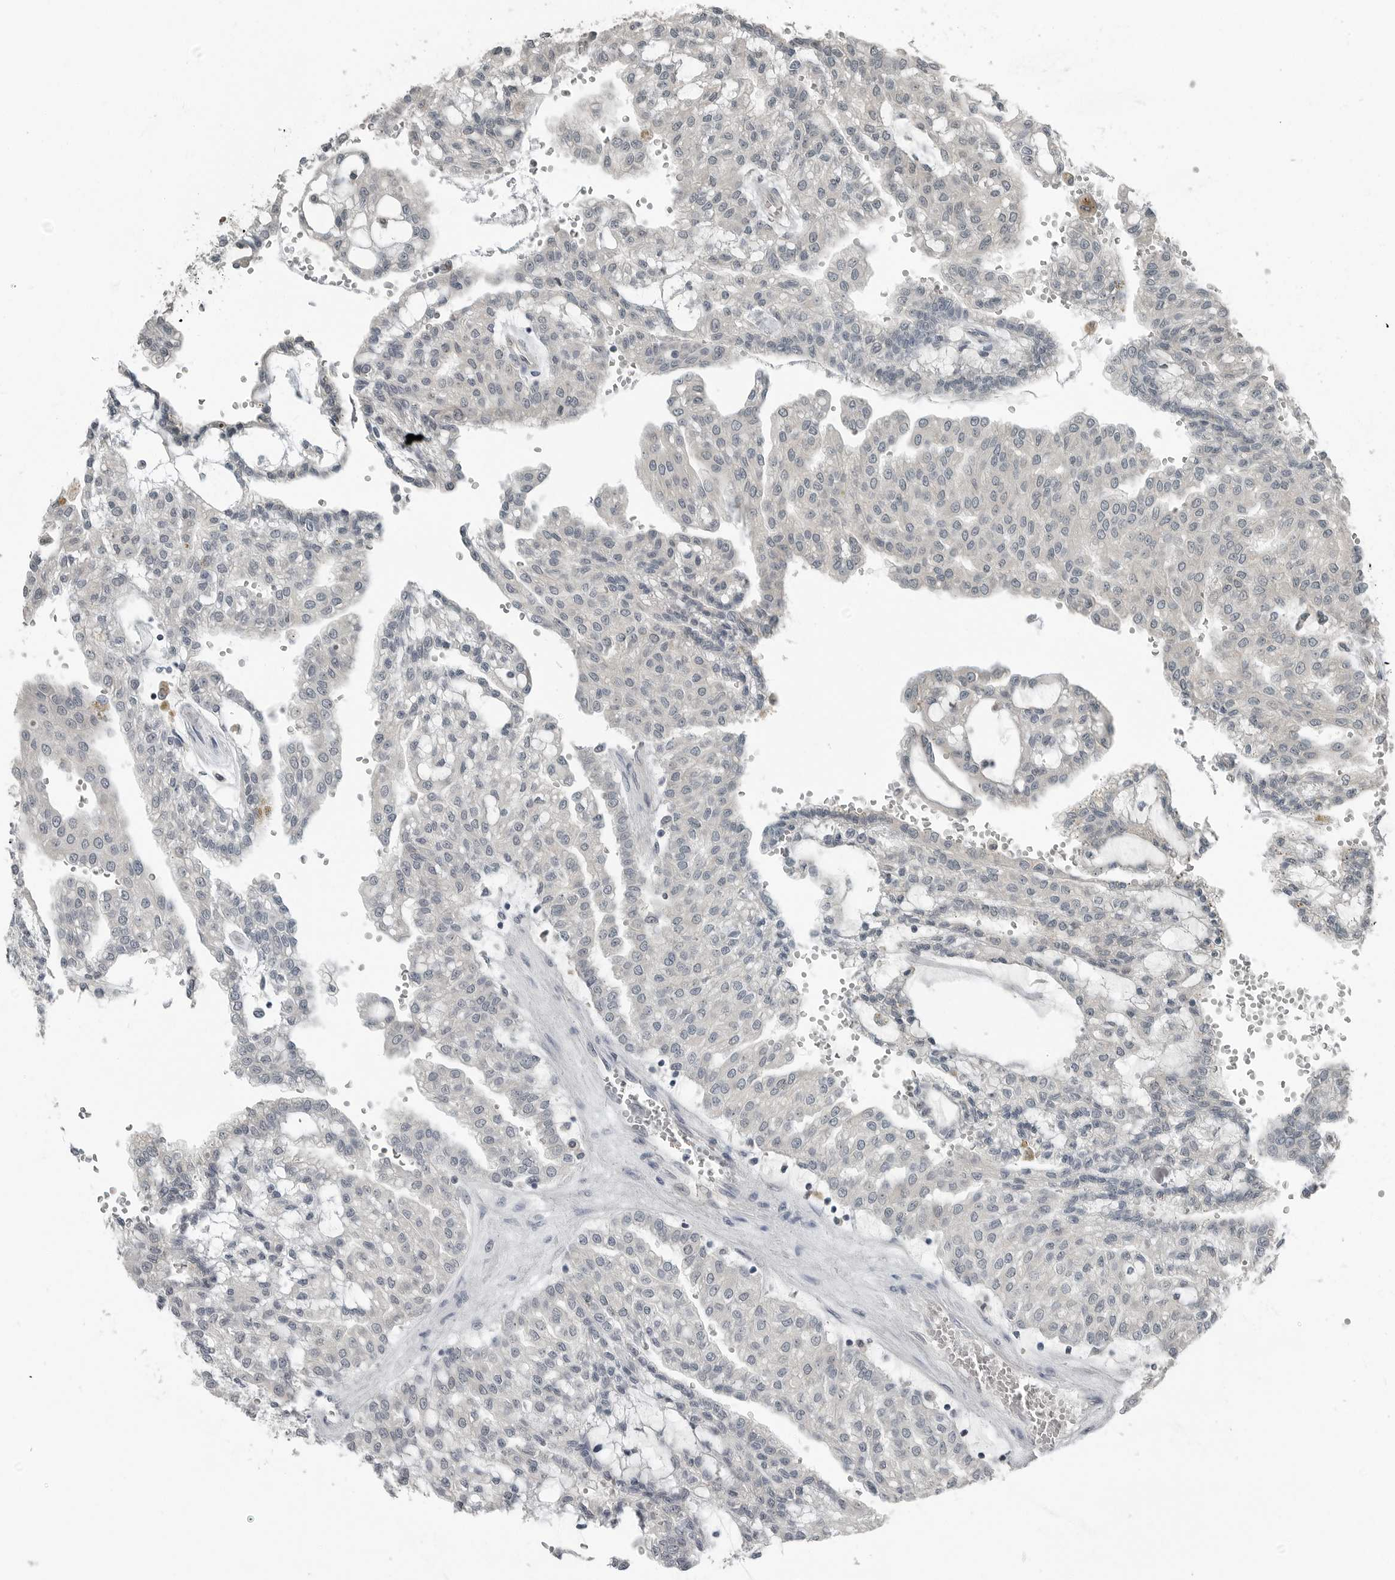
{"staining": {"intensity": "negative", "quantity": "none", "location": "none"}, "tissue": "renal cancer", "cell_type": "Tumor cells", "image_type": "cancer", "snomed": [{"axis": "morphology", "description": "Adenocarcinoma, NOS"}, {"axis": "topography", "description": "Kidney"}], "caption": "Image shows no protein staining in tumor cells of renal cancer (adenocarcinoma) tissue.", "gene": "KYAT1", "patient": {"sex": "male", "age": 63}}